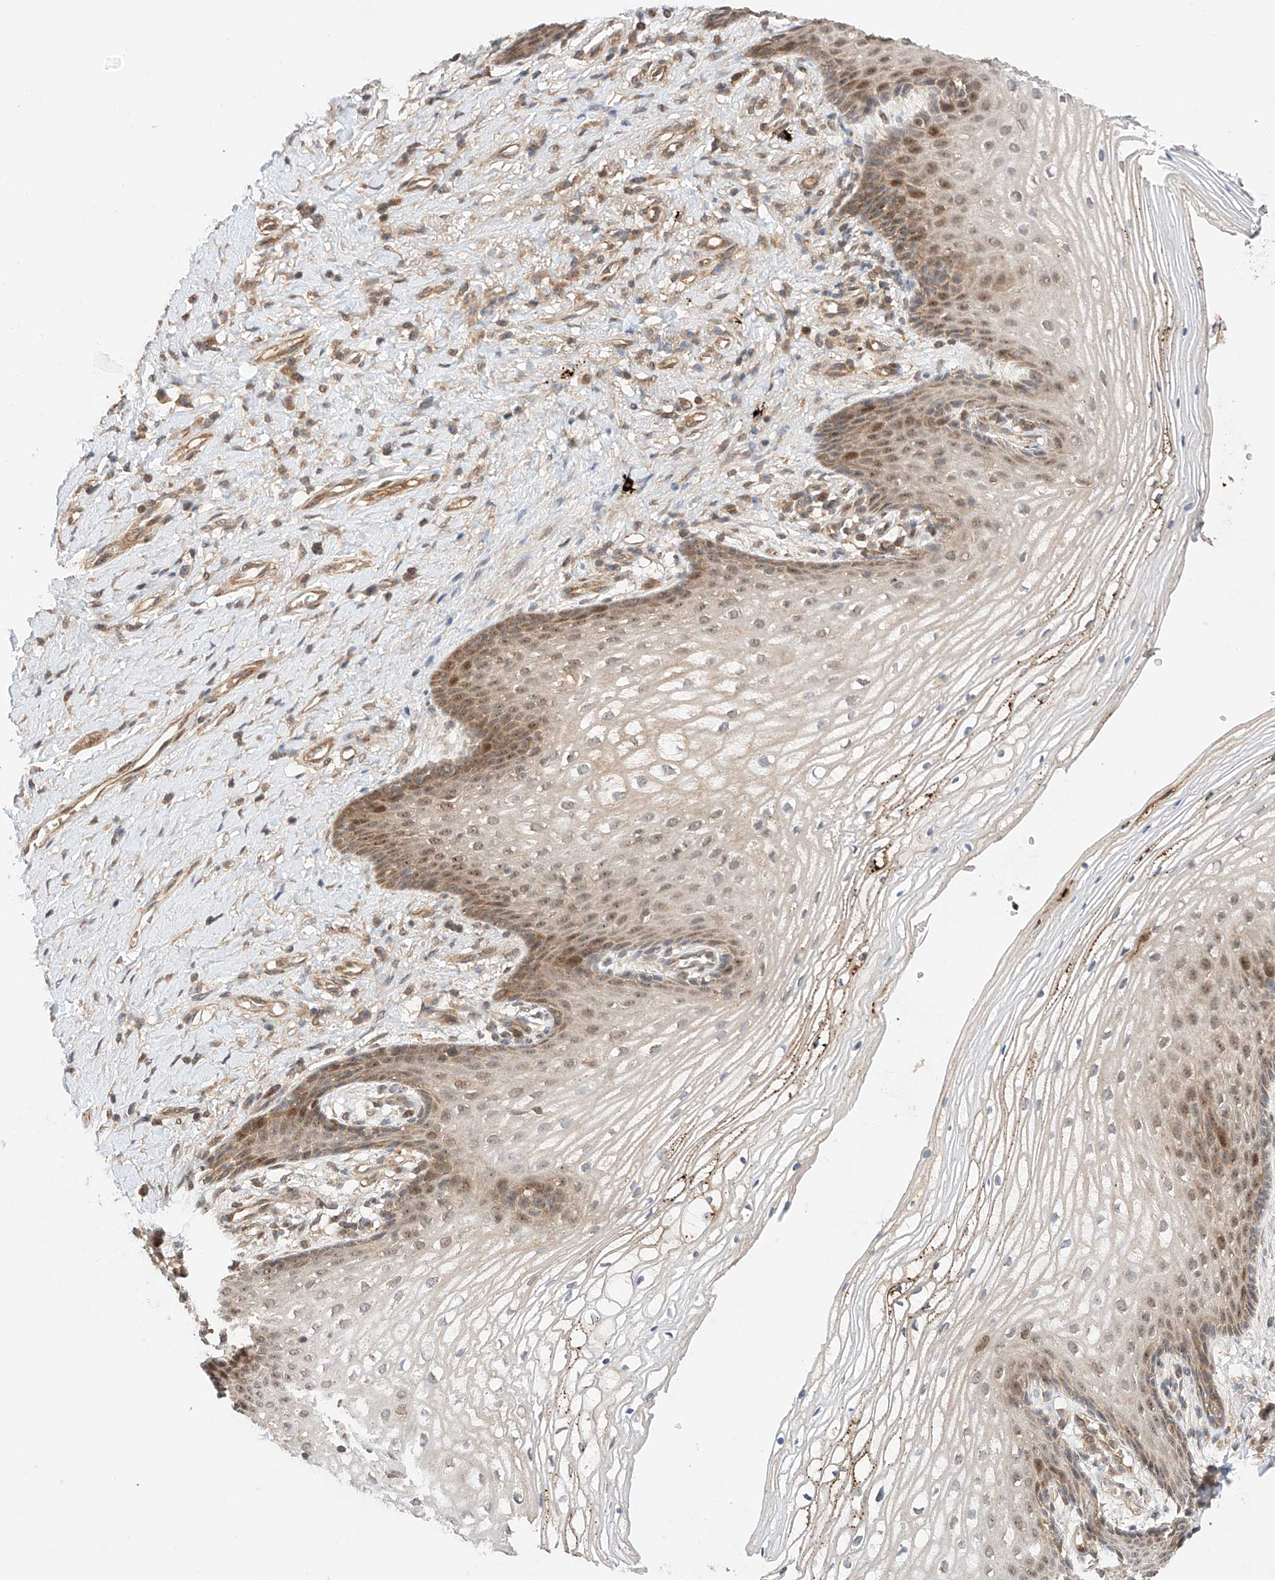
{"staining": {"intensity": "moderate", "quantity": "<25%", "location": "nuclear"}, "tissue": "vagina", "cell_type": "Squamous epithelial cells", "image_type": "normal", "snomed": [{"axis": "morphology", "description": "Normal tissue, NOS"}, {"axis": "topography", "description": "Vagina"}], "caption": "Immunohistochemistry (DAB) staining of benign human vagina shows moderate nuclear protein expression in approximately <25% of squamous epithelial cells.", "gene": "RAB23", "patient": {"sex": "female", "age": 60}}